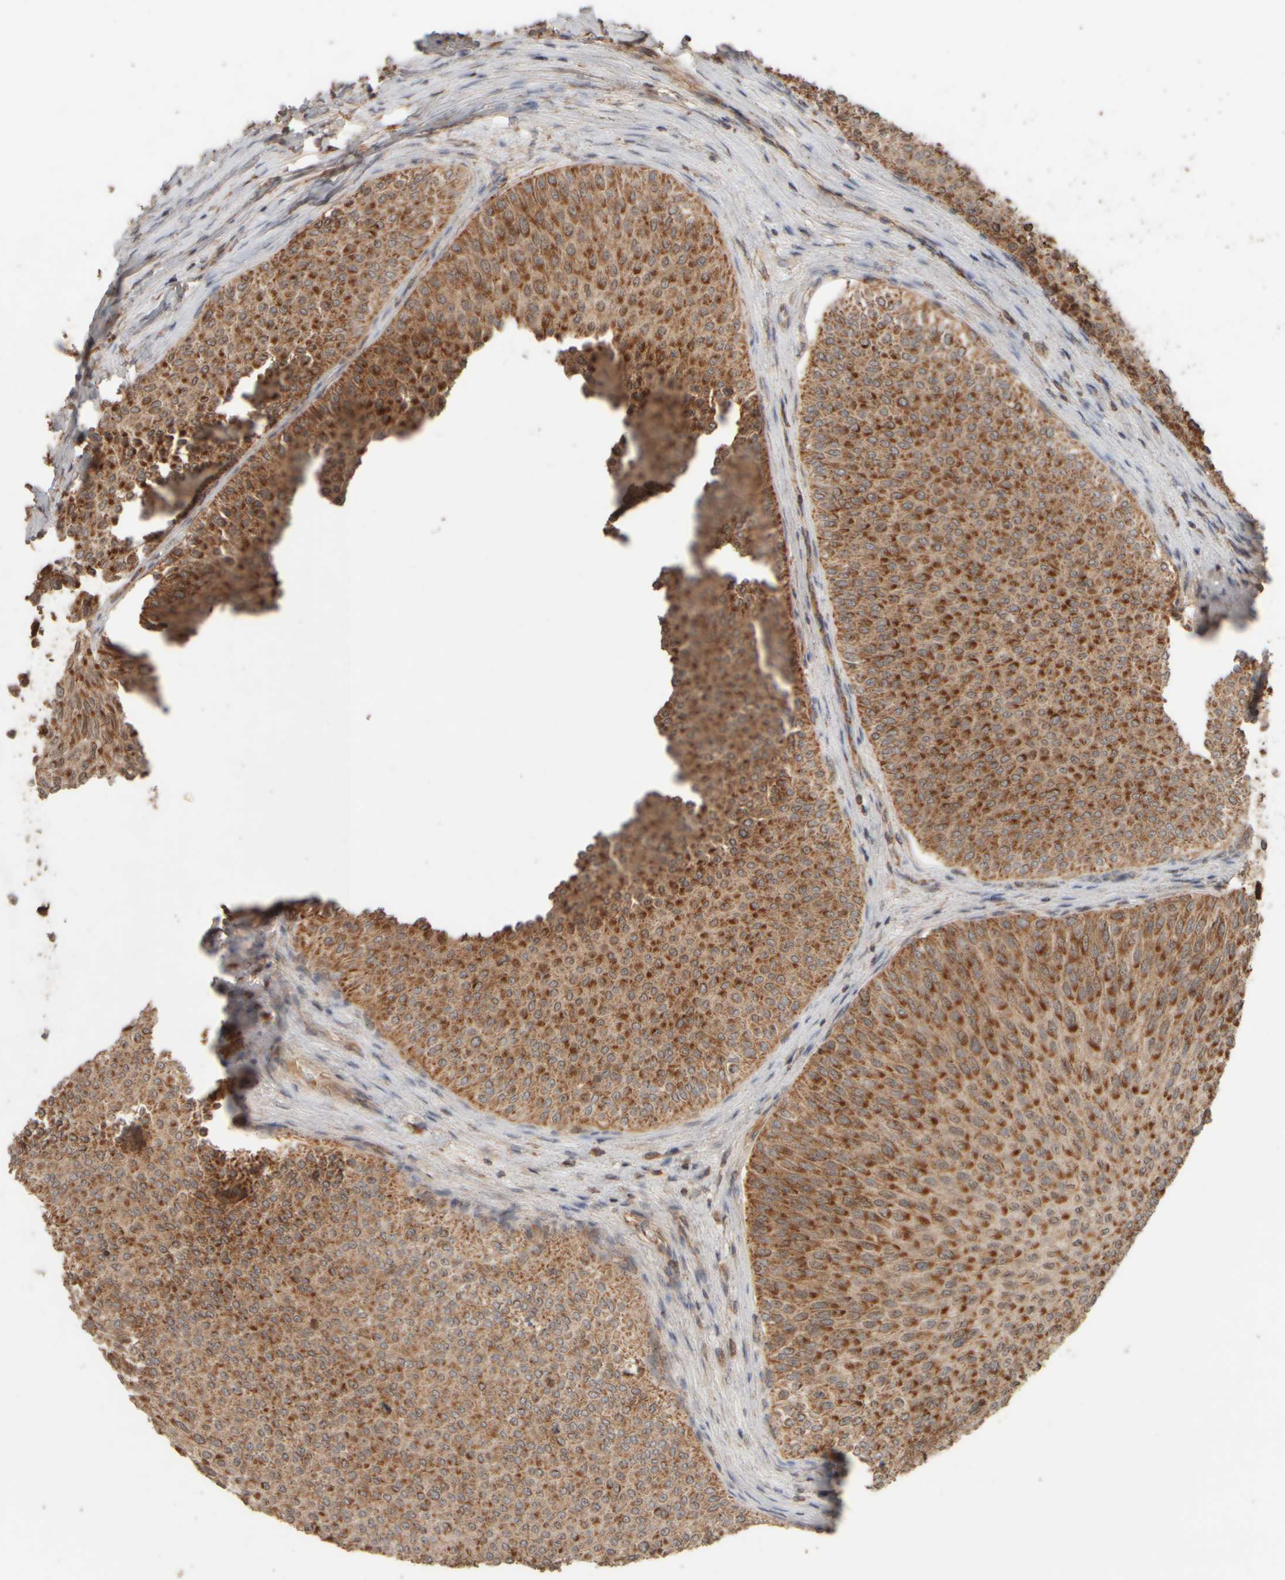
{"staining": {"intensity": "strong", "quantity": ">75%", "location": "cytoplasmic/membranous"}, "tissue": "urothelial cancer", "cell_type": "Tumor cells", "image_type": "cancer", "snomed": [{"axis": "morphology", "description": "Urothelial carcinoma, Low grade"}, {"axis": "topography", "description": "Urinary bladder"}], "caption": "Approximately >75% of tumor cells in urothelial cancer display strong cytoplasmic/membranous protein expression as visualized by brown immunohistochemical staining.", "gene": "EIF2B3", "patient": {"sex": "male", "age": 78}}